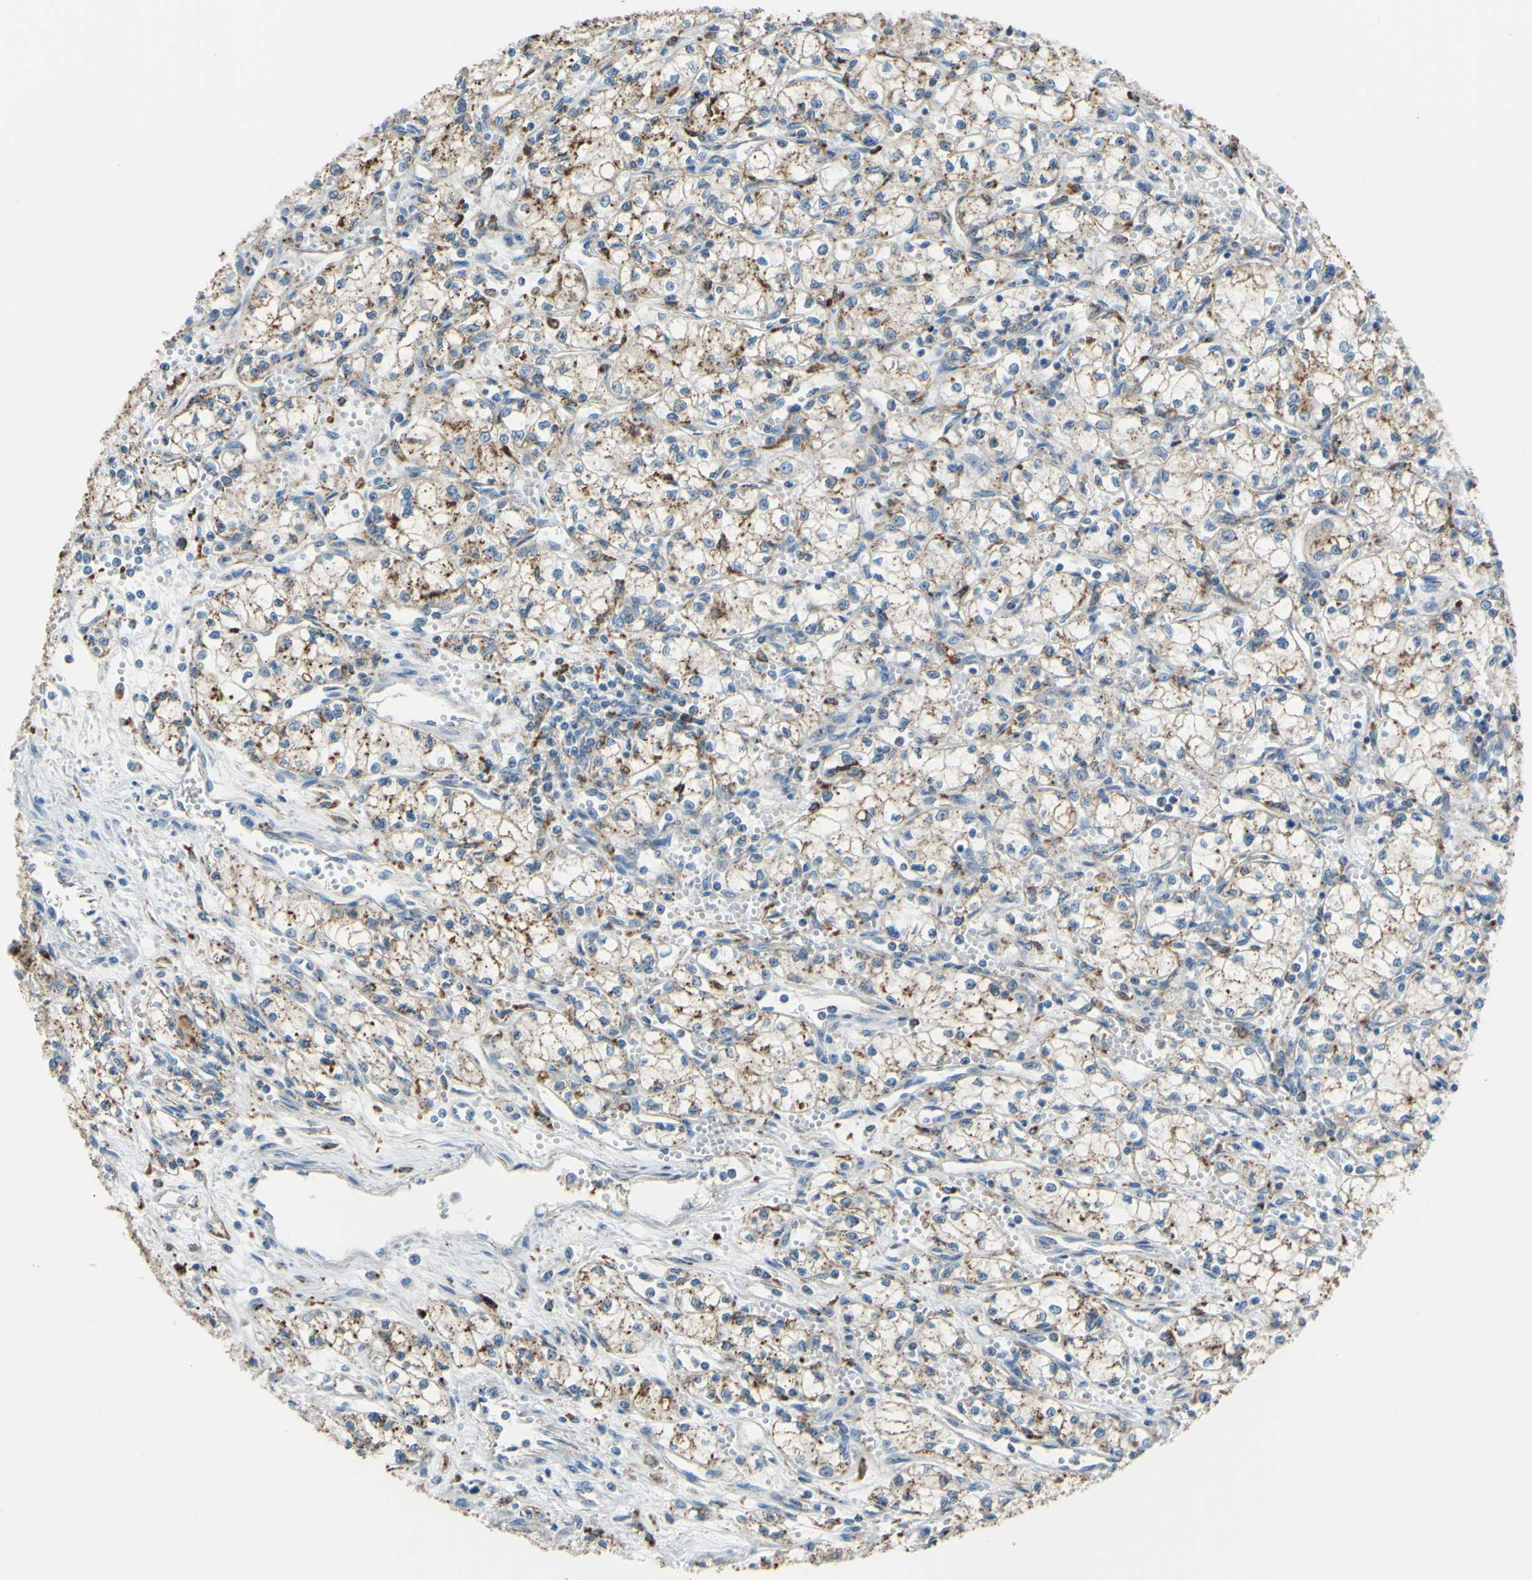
{"staining": {"intensity": "moderate", "quantity": "25%-75%", "location": "cytoplasmic/membranous"}, "tissue": "renal cancer", "cell_type": "Tumor cells", "image_type": "cancer", "snomed": [{"axis": "morphology", "description": "Normal tissue, NOS"}, {"axis": "morphology", "description": "Adenocarcinoma, NOS"}, {"axis": "topography", "description": "Kidney"}], "caption": "Immunohistochemical staining of human renal adenocarcinoma shows medium levels of moderate cytoplasmic/membranous staining in about 25%-75% of tumor cells. (DAB IHC, brown staining for protein, blue staining for nuclei).", "gene": "CTSD", "patient": {"sex": "male", "age": 59}}